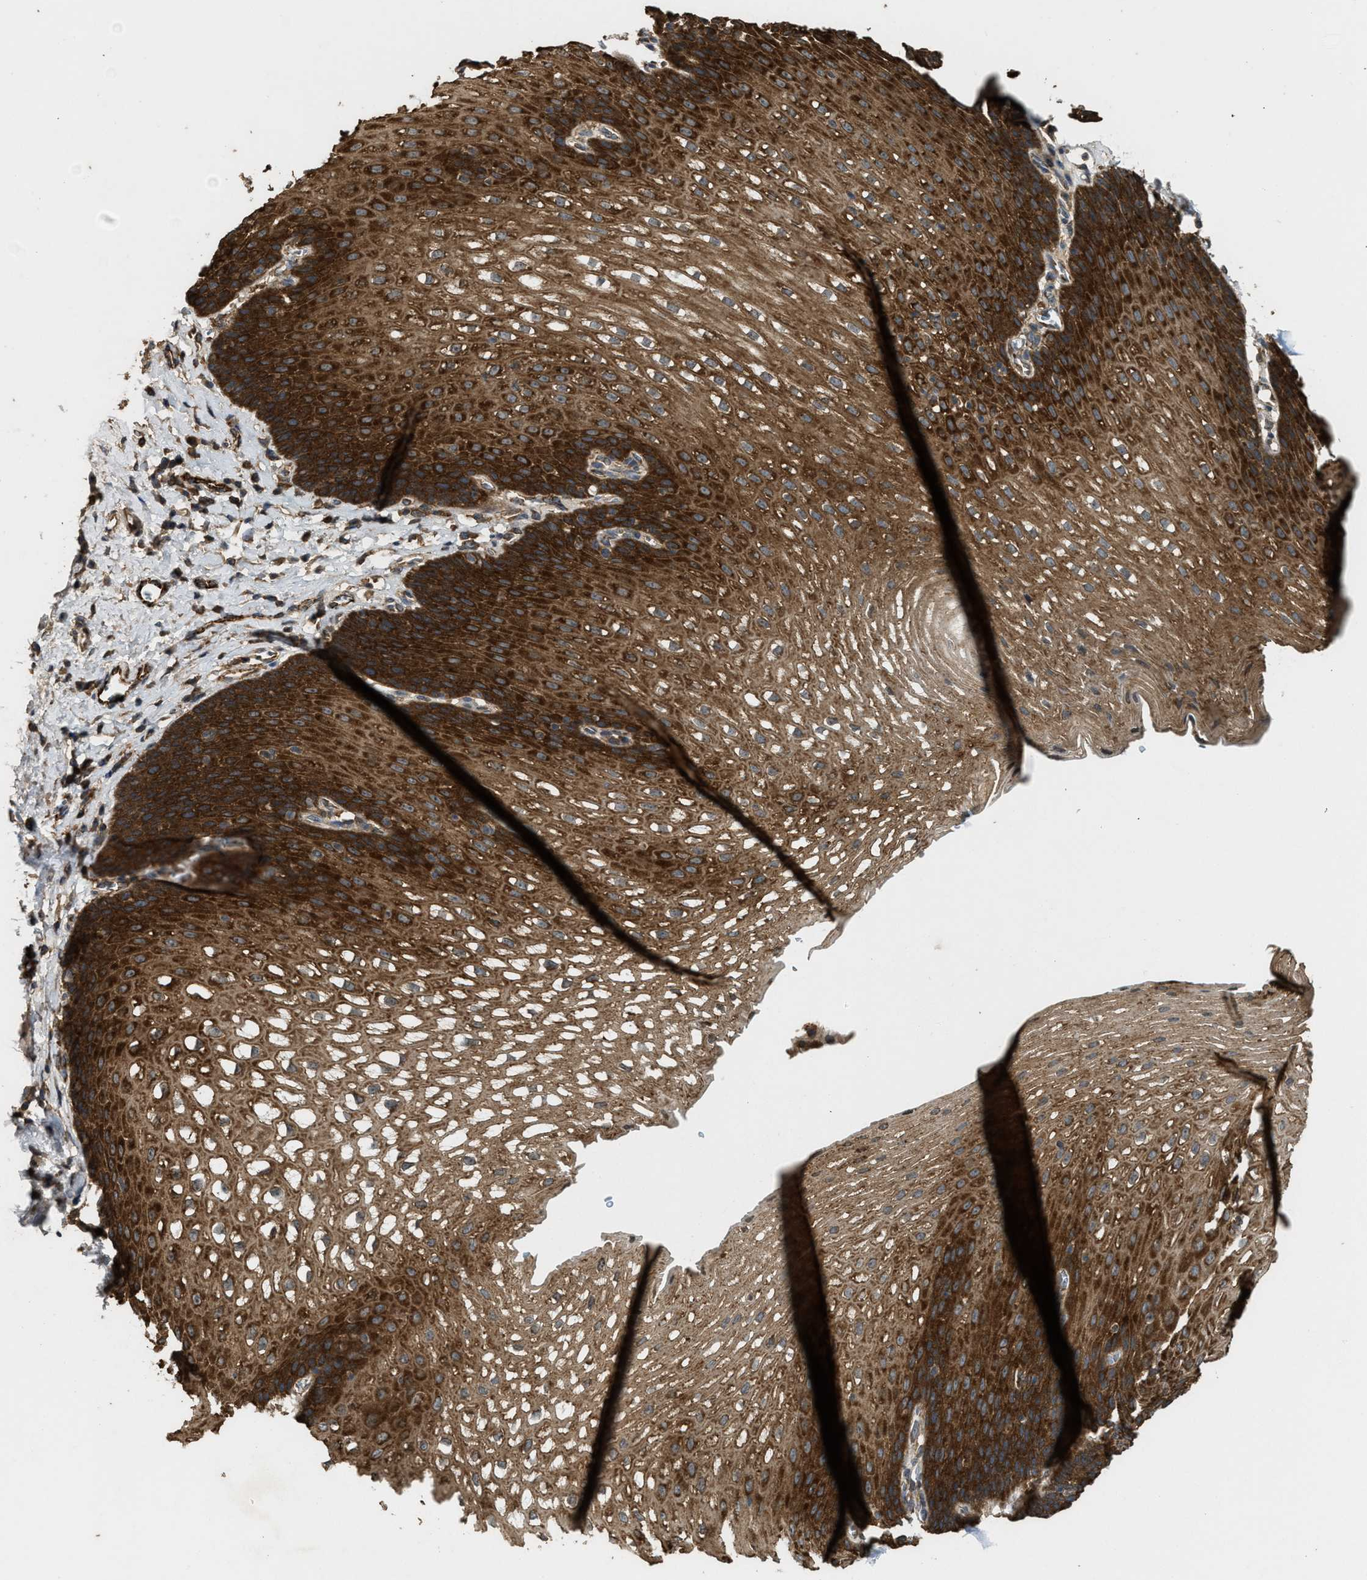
{"staining": {"intensity": "strong", "quantity": ">75%", "location": "cytoplasmic/membranous"}, "tissue": "esophagus", "cell_type": "Squamous epithelial cells", "image_type": "normal", "snomed": [{"axis": "morphology", "description": "Normal tissue, NOS"}, {"axis": "topography", "description": "Esophagus"}], "caption": "An IHC image of benign tissue is shown. Protein staining in brown labels strong cytoplasmic/membranous positivity in esophagus within squamous epithelial cells.", "gene": "ARHGEF5", "patient": {"sex": "male", "age": 48}}